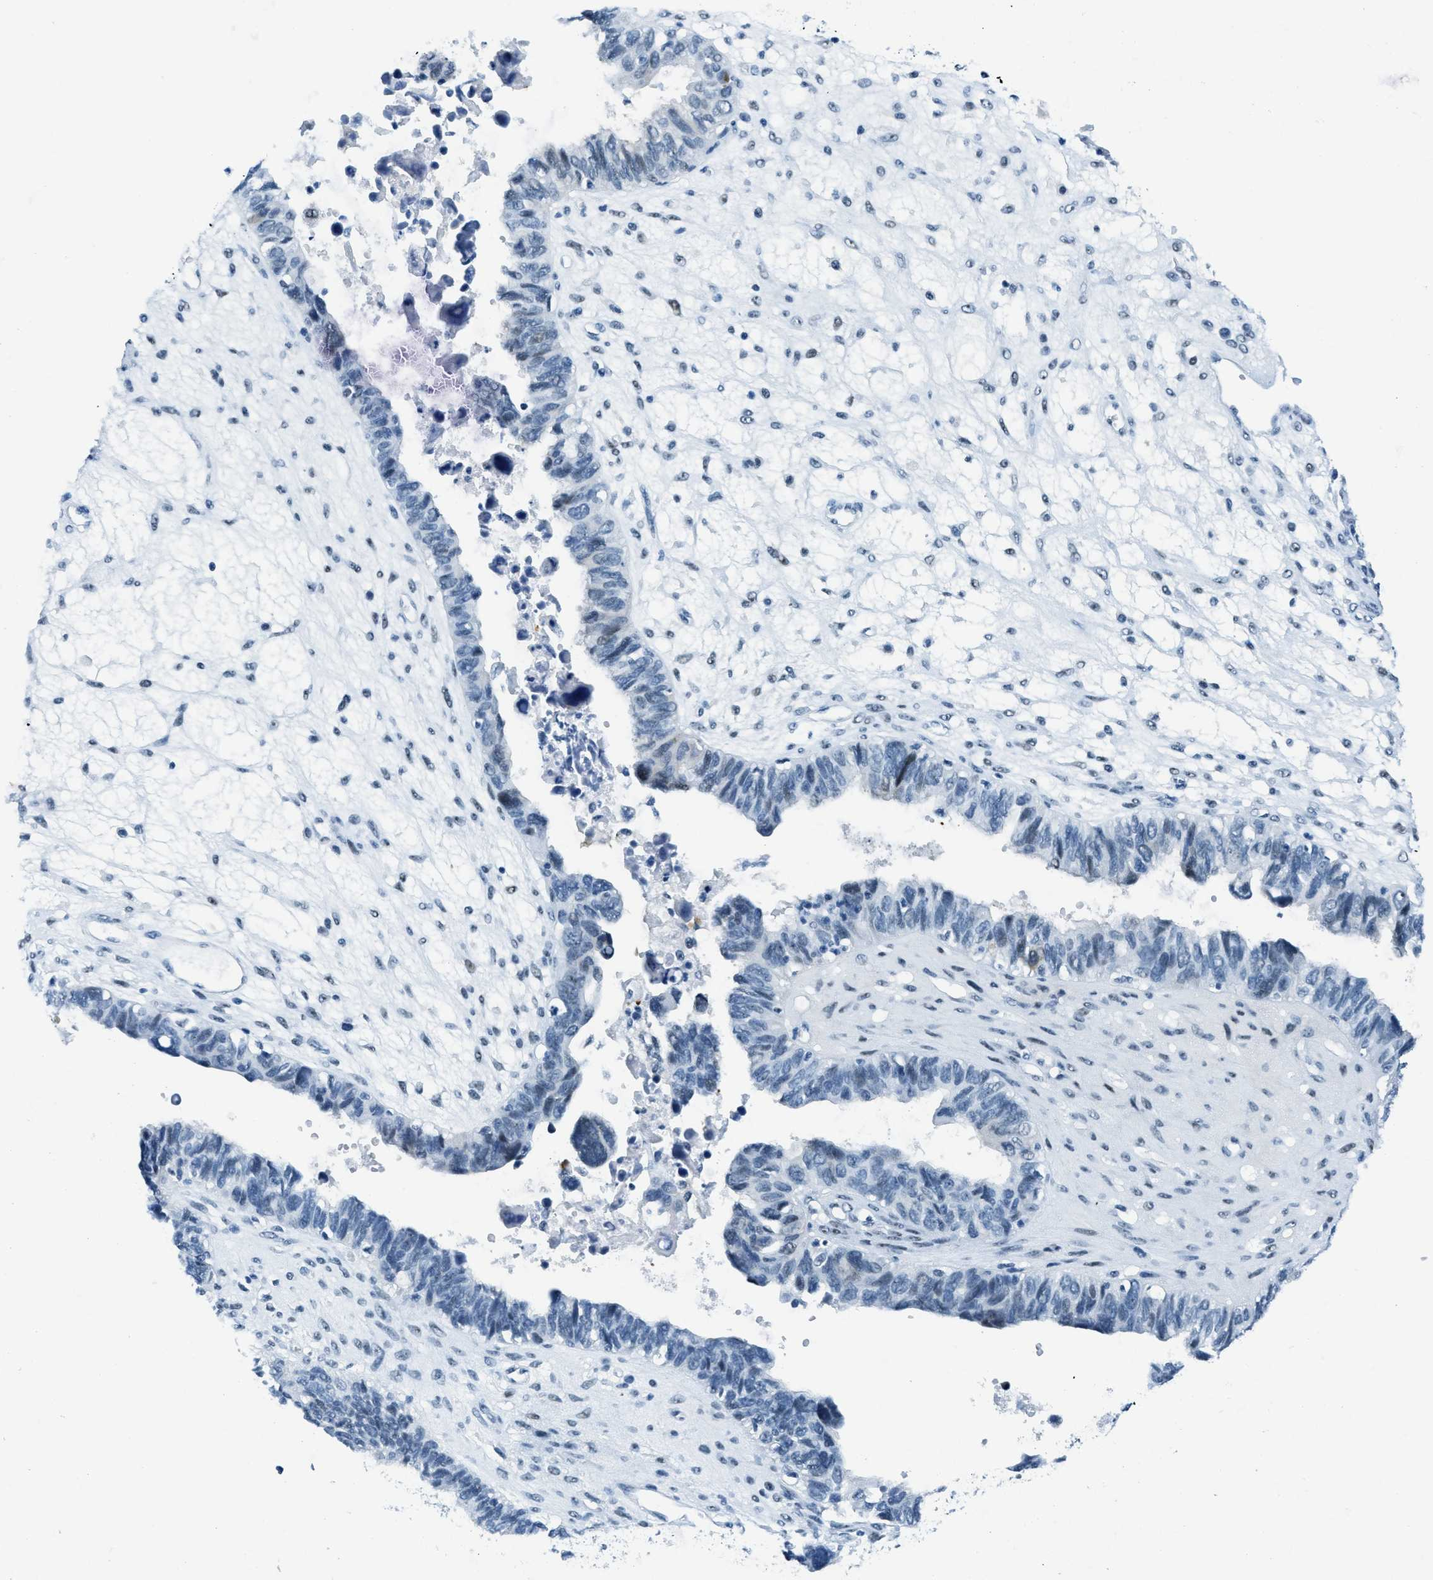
{"staining": {"intensity": "negative", "quantity": "none", "location": "none"}, "tissue": "ovarian cancer", "cell_type": "Tumor cells", "image_type": "cancer", "snomed": [{"axis": "morphology", "description": "Cystadenocarcinoma, serous, NOS"}, {"axis": "topography", "description": "Ovary"}], "caption": "DAB (3,3'-diaminobenzidine) immunohistochemical staining of human ovarian cancer exhibits no significant positivity in tumor cells. Nuclei are stained in blue.", "gene": "PLA2G2A", "patient": {"sex": "female", "age": 79}}